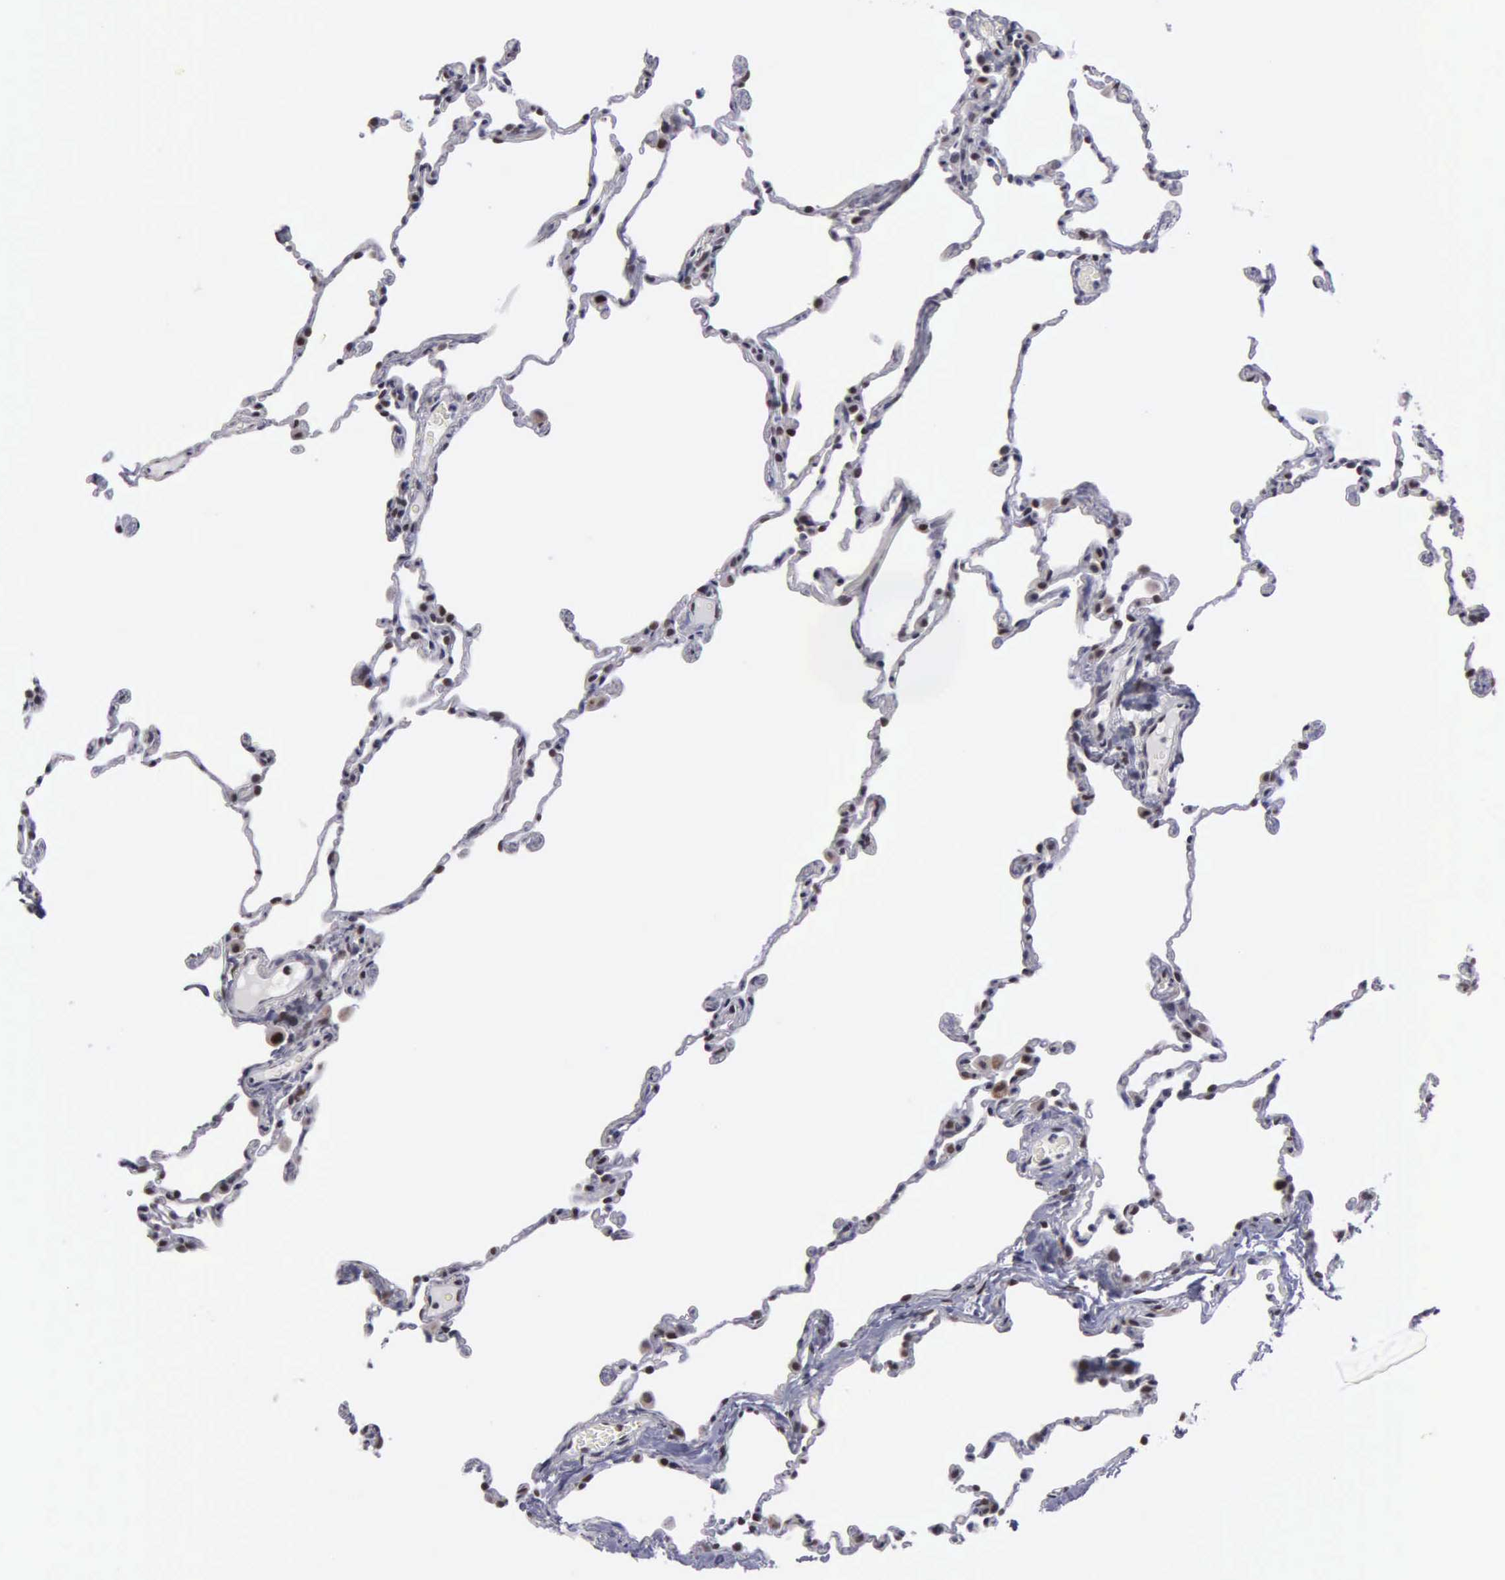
{"staining": {"intensity": "strong", "quantity": ">75%", "location": "nuclear"}, "tissue": "lung", "cell_type": "Alveolar cells", "image_type": "normal", "snomed": [{"axis": "morphology", "description": "Normal tissue, NOS"}, {"axis": "topography", "description": "Lung"}], "caption": "Immunohistochemistry (IHC) of unremarkable lung exhibits high levels of strong nuclear staining in approximately >75% of alveolar cells. Using DAB (brown) and hematoxylin (blue) stains, captured at high magnification using brightfield microscopy.", "gene": "UBR7", "patient": {"sex": "female", "age": 61}}